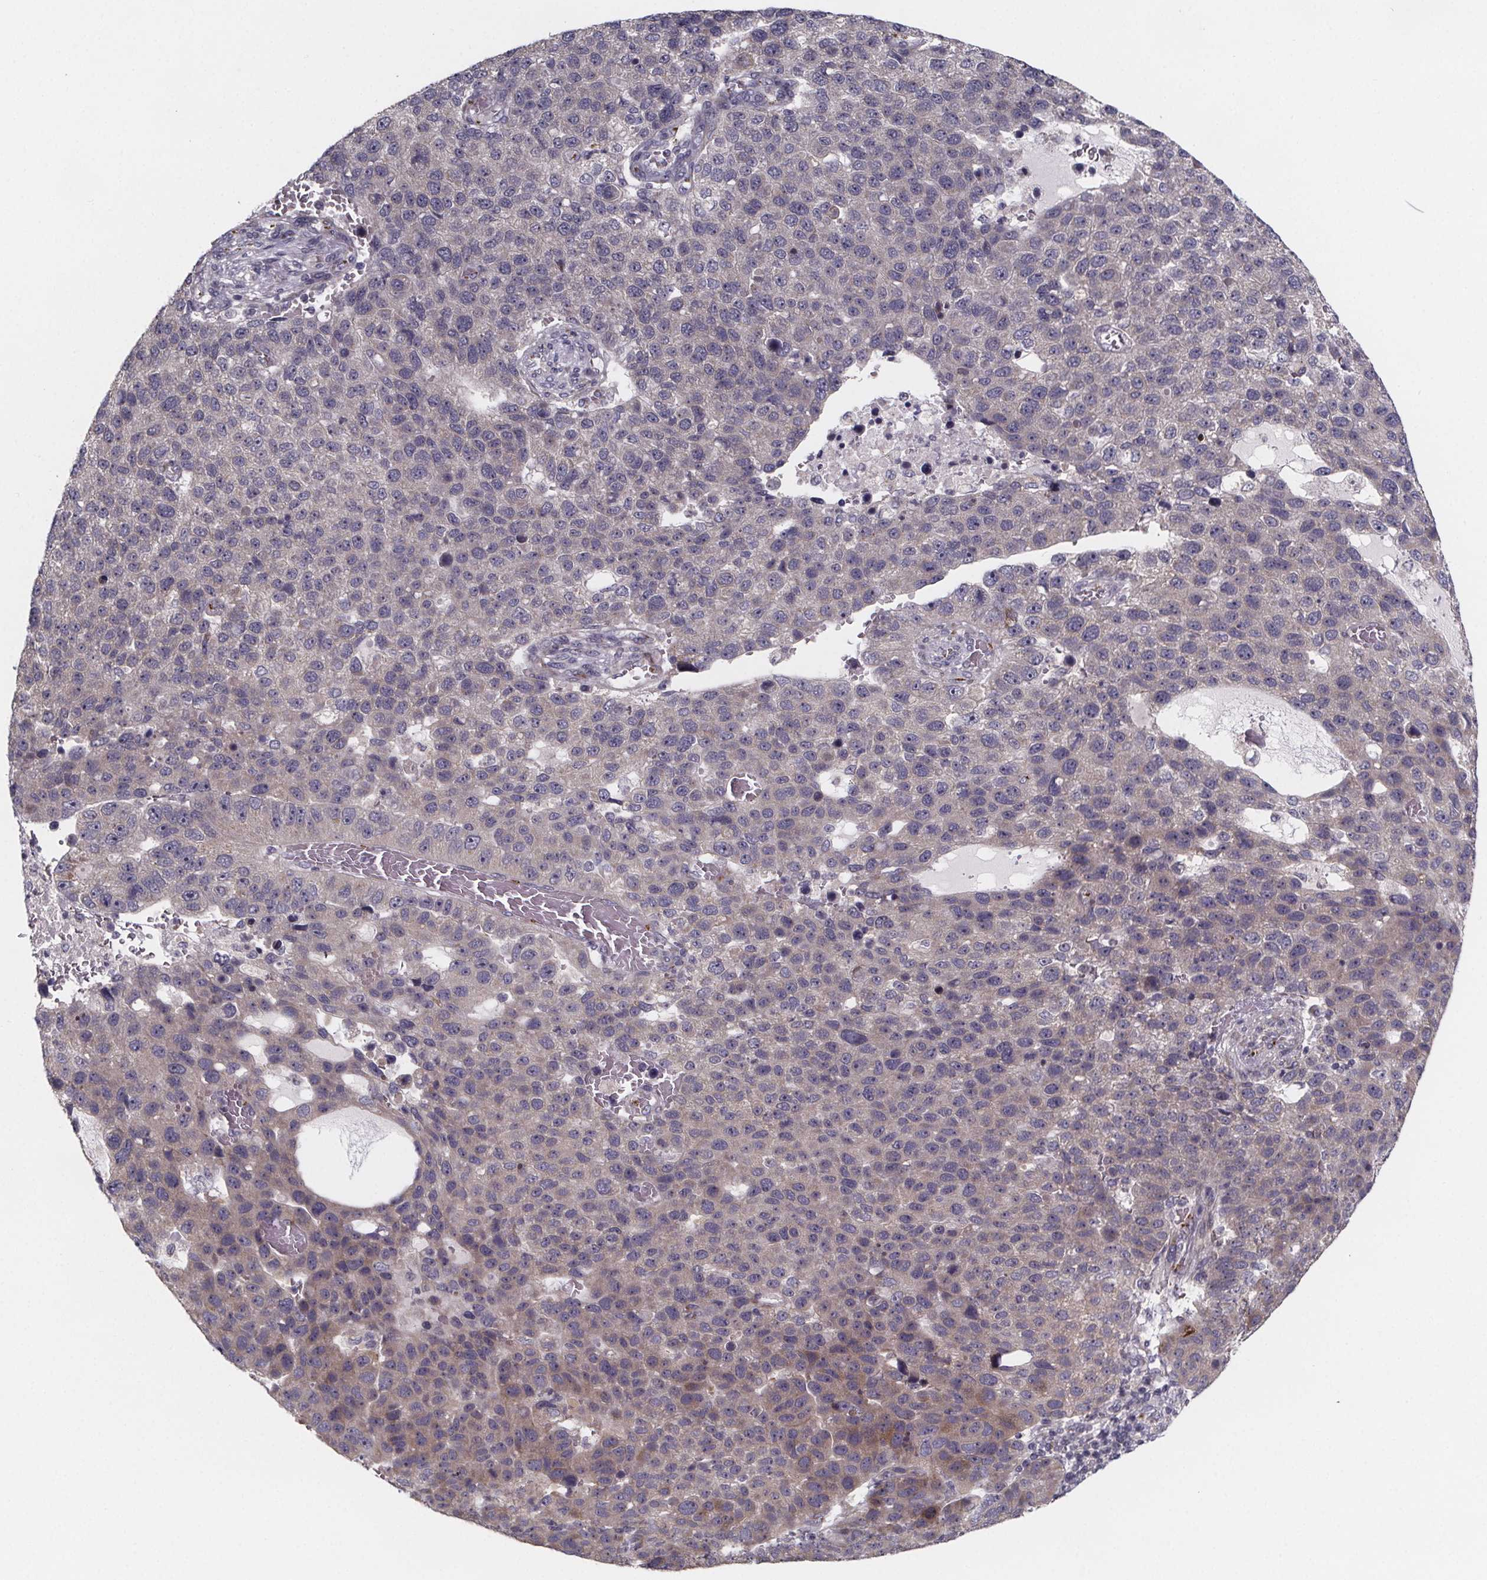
{"staining": {"intensity": "moderate", "quantity": "<25%", "location": "cytoplasmic/membranous"}, "tissue": "pancreatic cancer", "cell_type": "Tumor cells", "image_type": "cancer", "snomed": [{"axis": "morphology", "description": "Adenocarcinoma, NOS"}, {"axis": "topography", "description": "Pancreas"}], "caption": "Immunohistochemistry (IHC) histopathology image of neoplastic tissue: human adenocarcinoma (pancreatic) stained using IHC shows low levels of moderate protein expression localized specifically in the cytoplasmic/membranous of tumor cells, appearing as a cytoplasmic/membranous brown color.", "gene": "NDST1", "patient": {"sex": "female", "age": 61}}